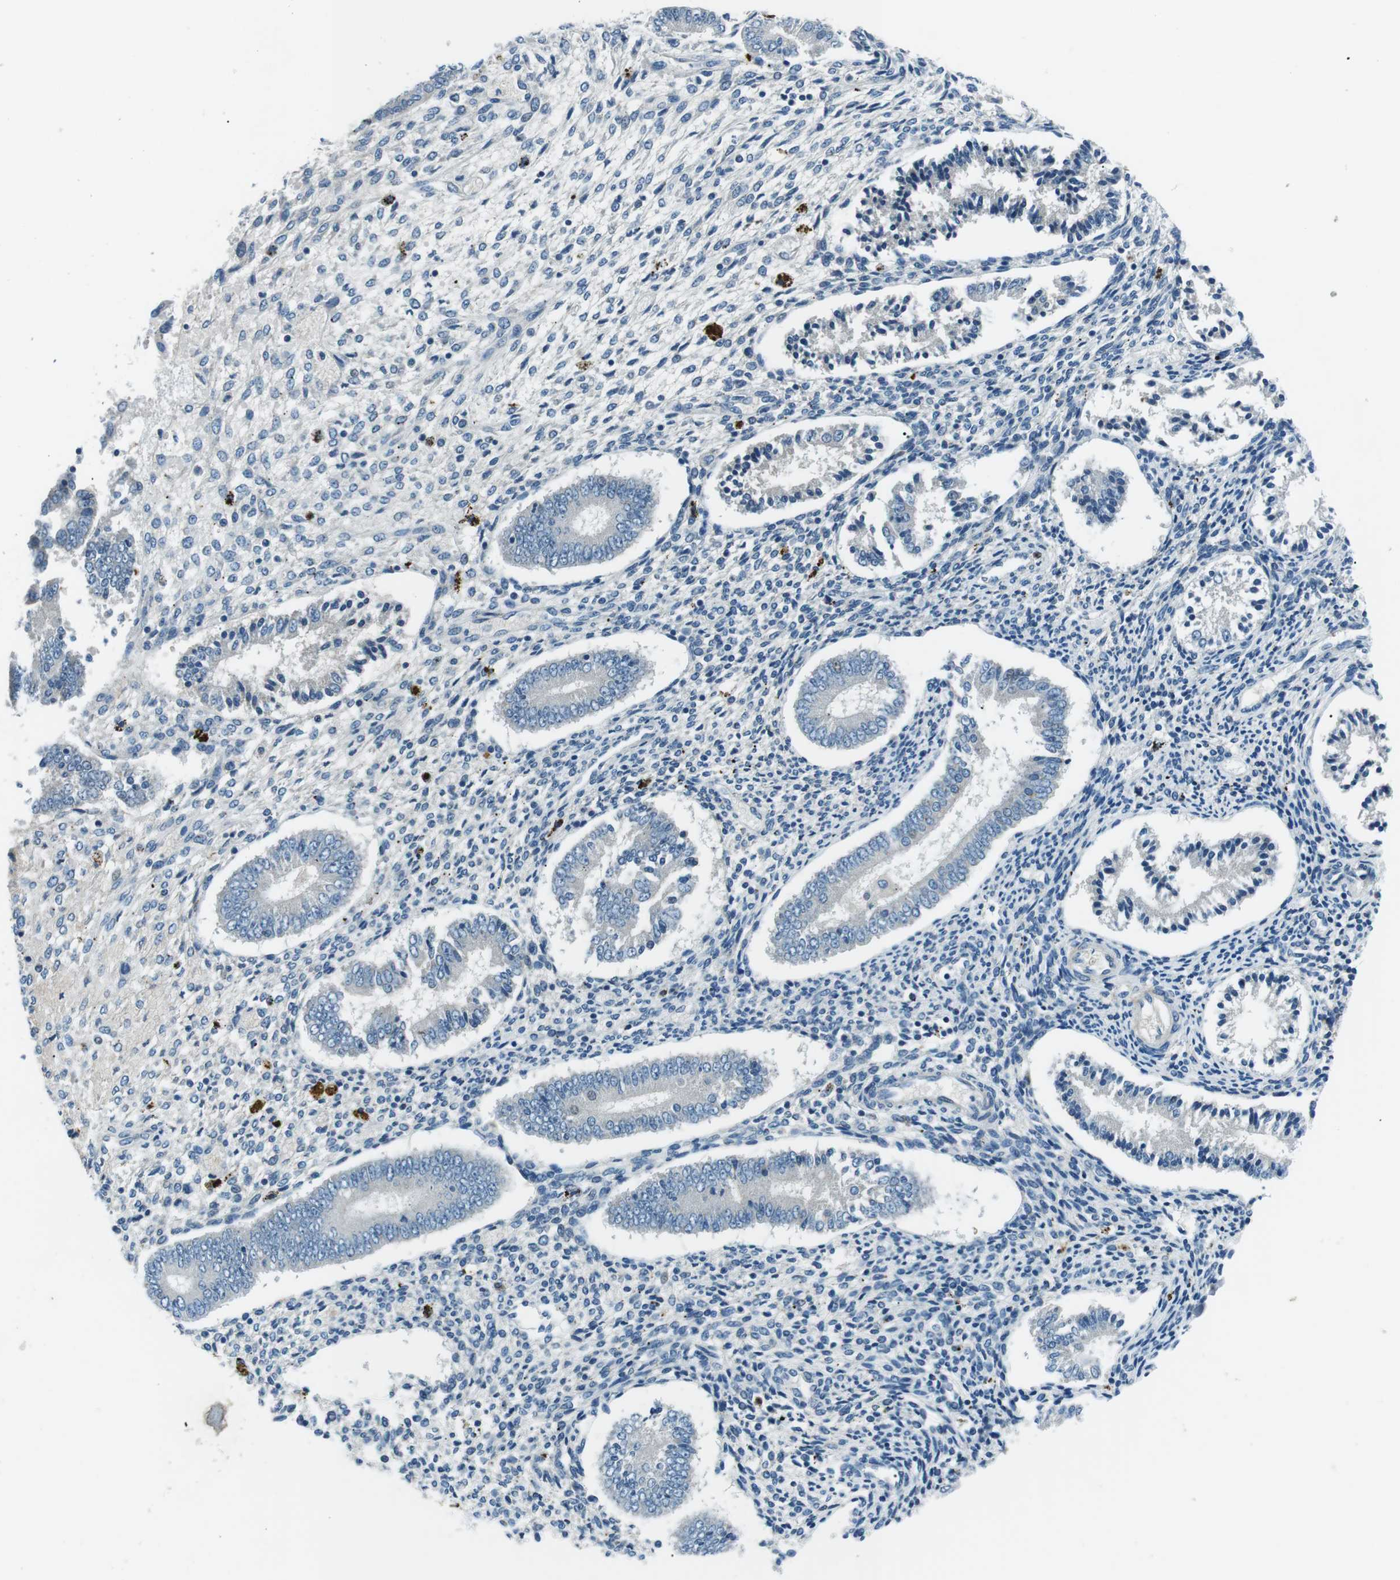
{"staining": {"intensity": "negative", "quantity": "none", "location": "none"}, "tissue": "endometrium", "cell_type": "Cells in endometrial stroma", "image_type": "normal", "snomed": [{"axis": "morphology", "description": "Normal tissue, NOS"}, {"axis": "topography", "description": "Endometrium"}], "caption": "A high-resolution image shows immunohistochemistry staining of unremarkable endometrium, which exhibits no significant positivity in cells in endometrial stroma. The staining is performed using DAB (3,3'-diaminobenzidine) brown chromogen with nuclei counter-stained in using hematoxylin.", "gene": "ST6GAL1", "patient": {"sex": "female", "age": 42}}